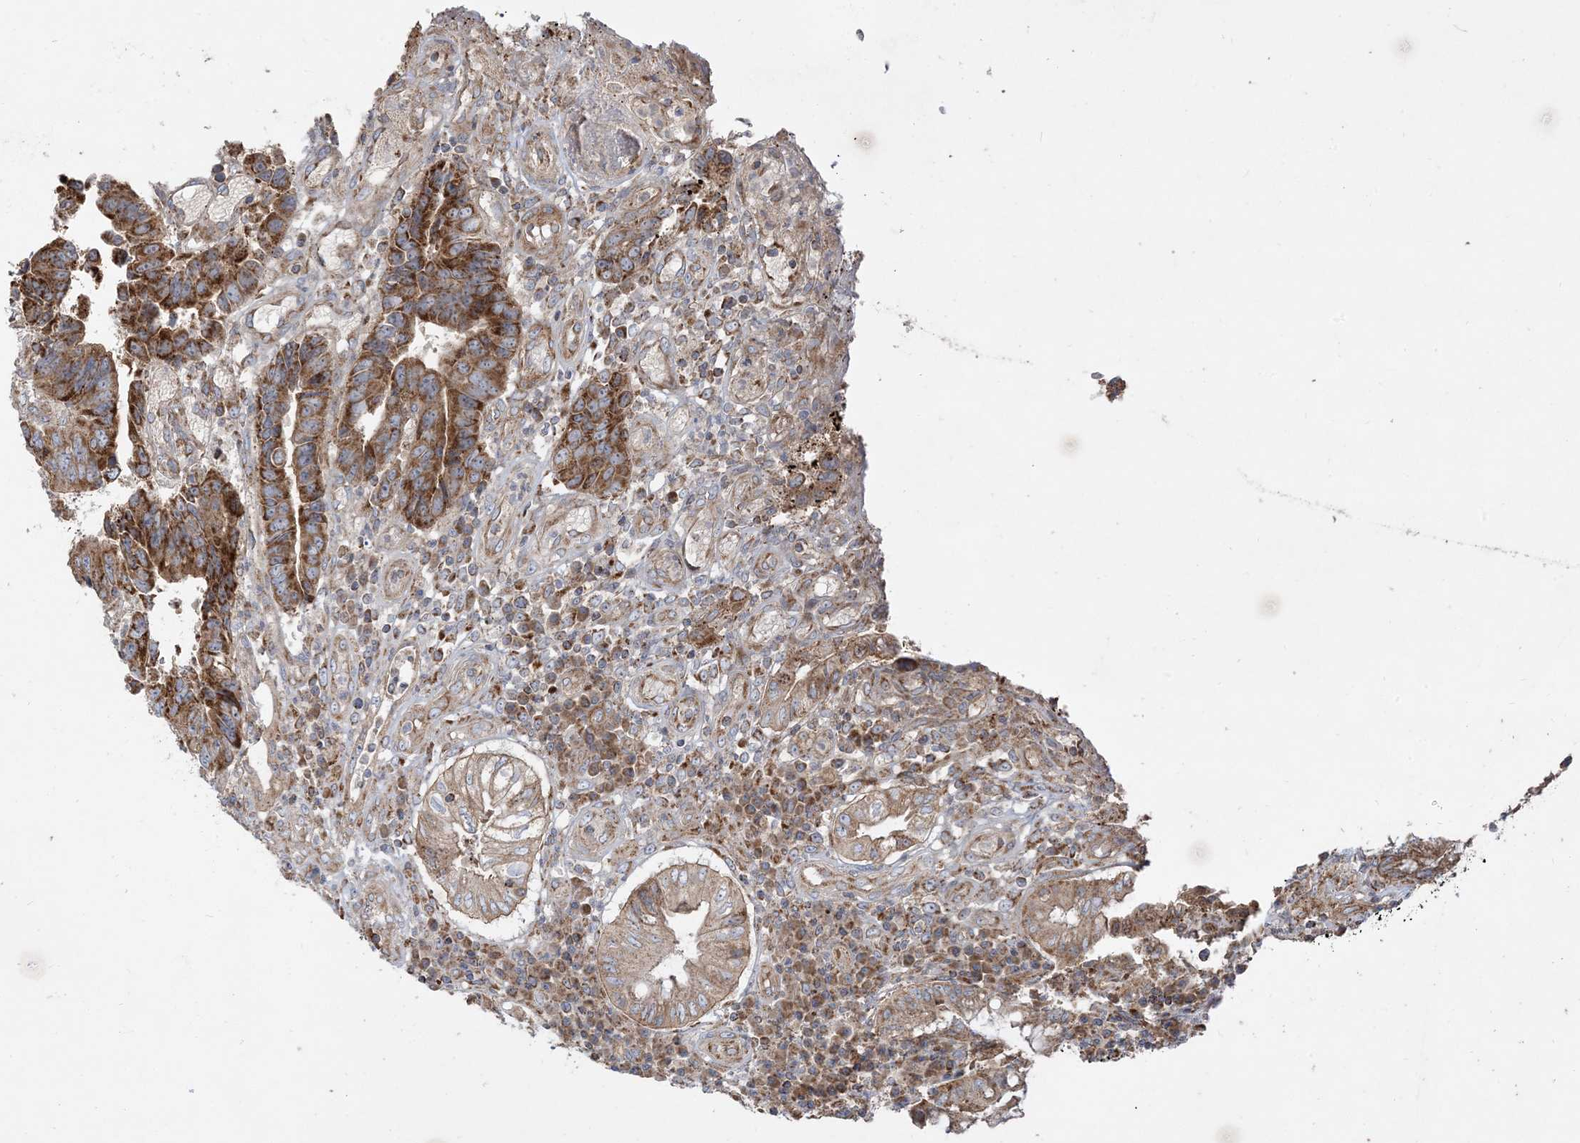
{"staining": {"intensity": "strong", "quantity": ">75%", "location": "cytoplasmic/membranous"}, "tissue": "colorectal cancer", "cell_type": "Tumor cells", "image_type": "cancer", "snomed": [{"axis": "morphology", "description": "Adenocarcinoma, NOS"}, {"axis": "topography", "description": "Rectum"}], "caption": "Brown immunohistochemical staining in human colorectal cancer (adenocarcinoma) shows strong cytoplasmic/membranous positivity in approximately >75% of tumor cells.", "gene": "AARS2", "patient": {"sex": "male", "age": 84}}